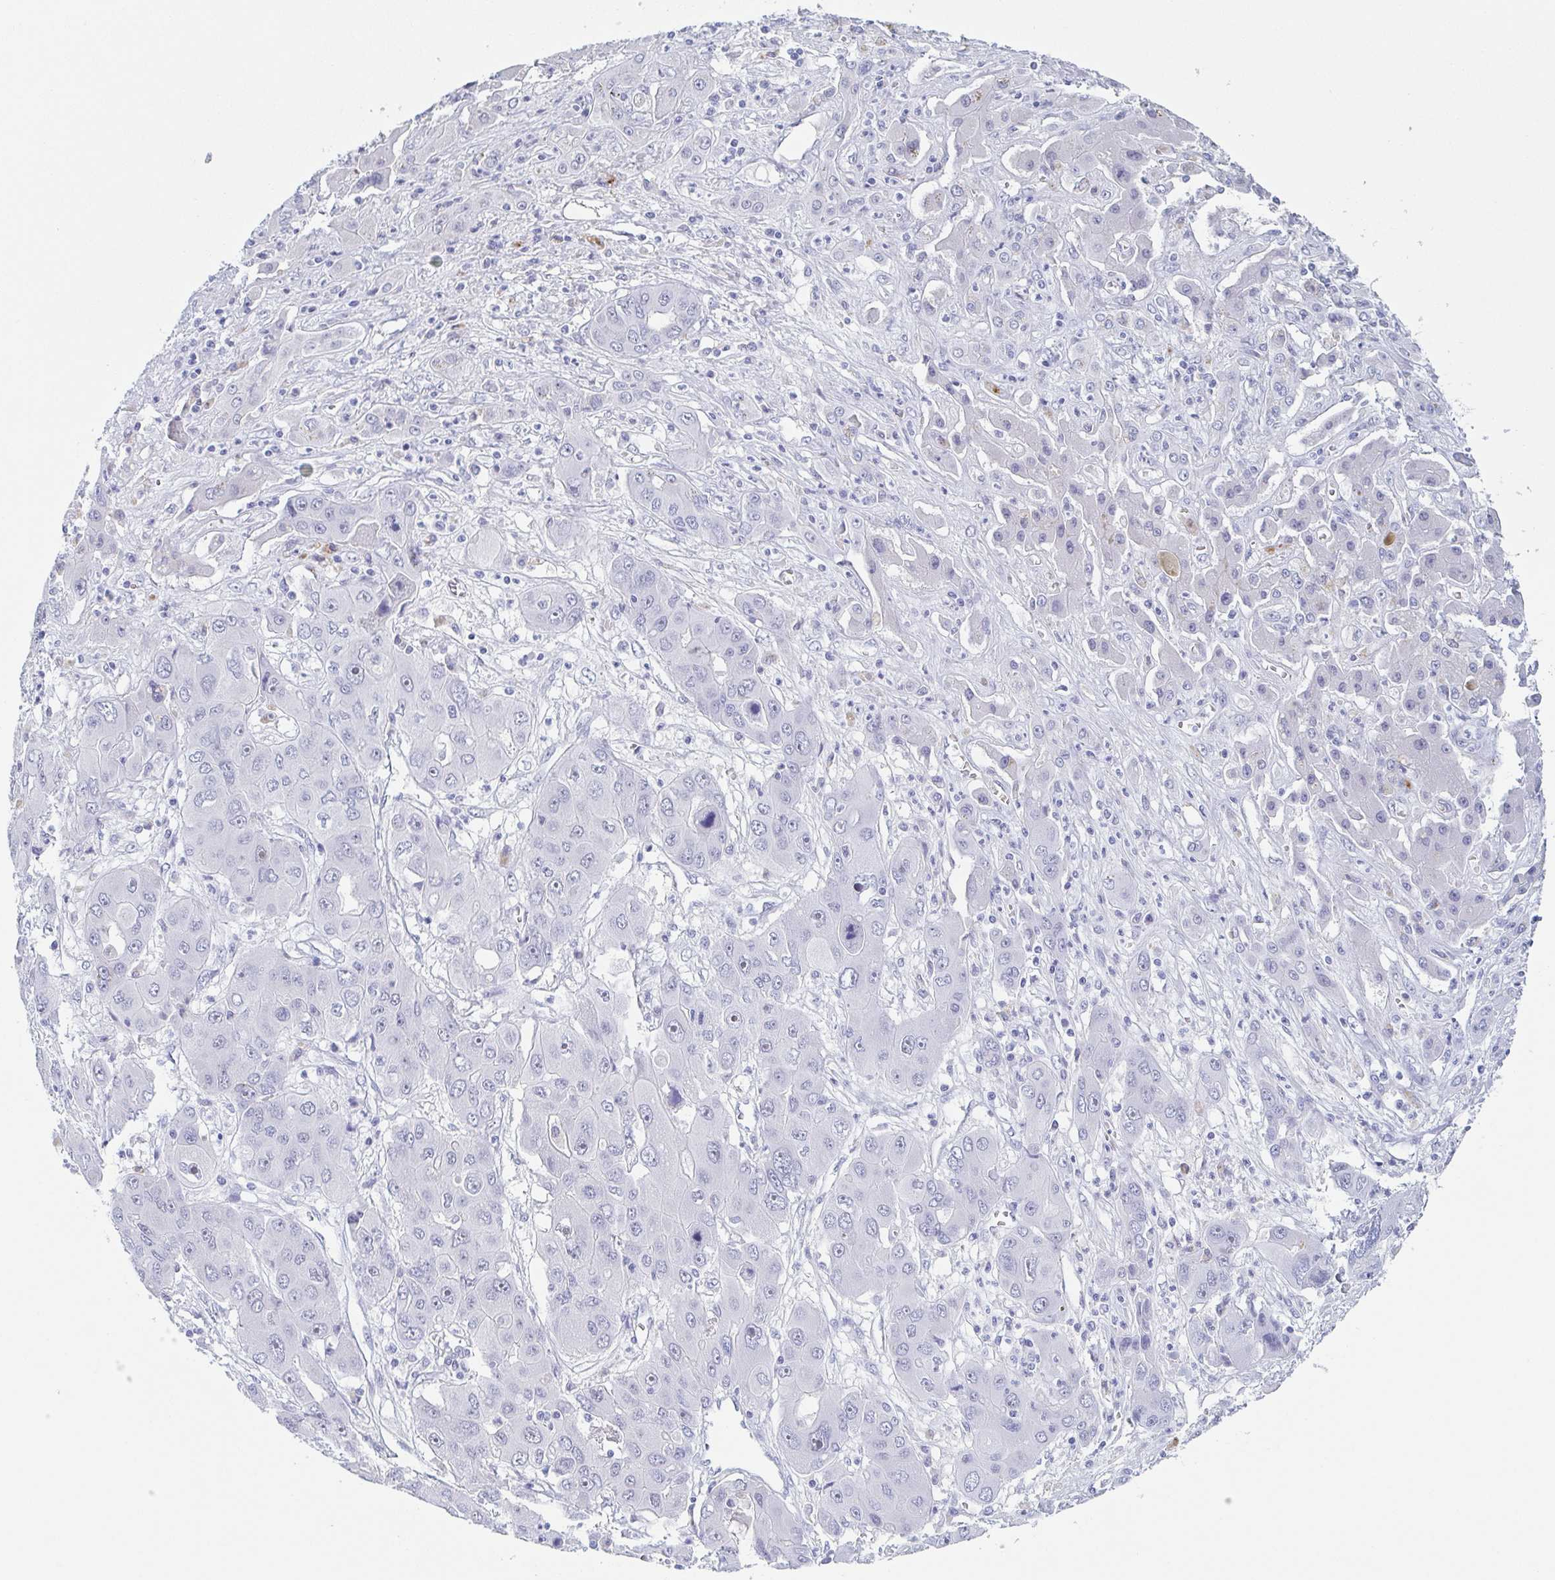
{"staining": {"intensity": "negative", "quantity": "none", "location": "none"}, "tissue": "liver cancer", "cell_type": "Tumor cells", "image_type": "cancer", "snomed": [{"axis": "morphology", "description": "Cholangiocarcinoma"}, {"axis": "topography", "description": "Liver"}], "caption": "Histopathology image shows no significant protein staining in tumor cells of cholangiocarcinoma (liver).", "gene": "REG4", "patient": {"sex": "male", "age": 67}}